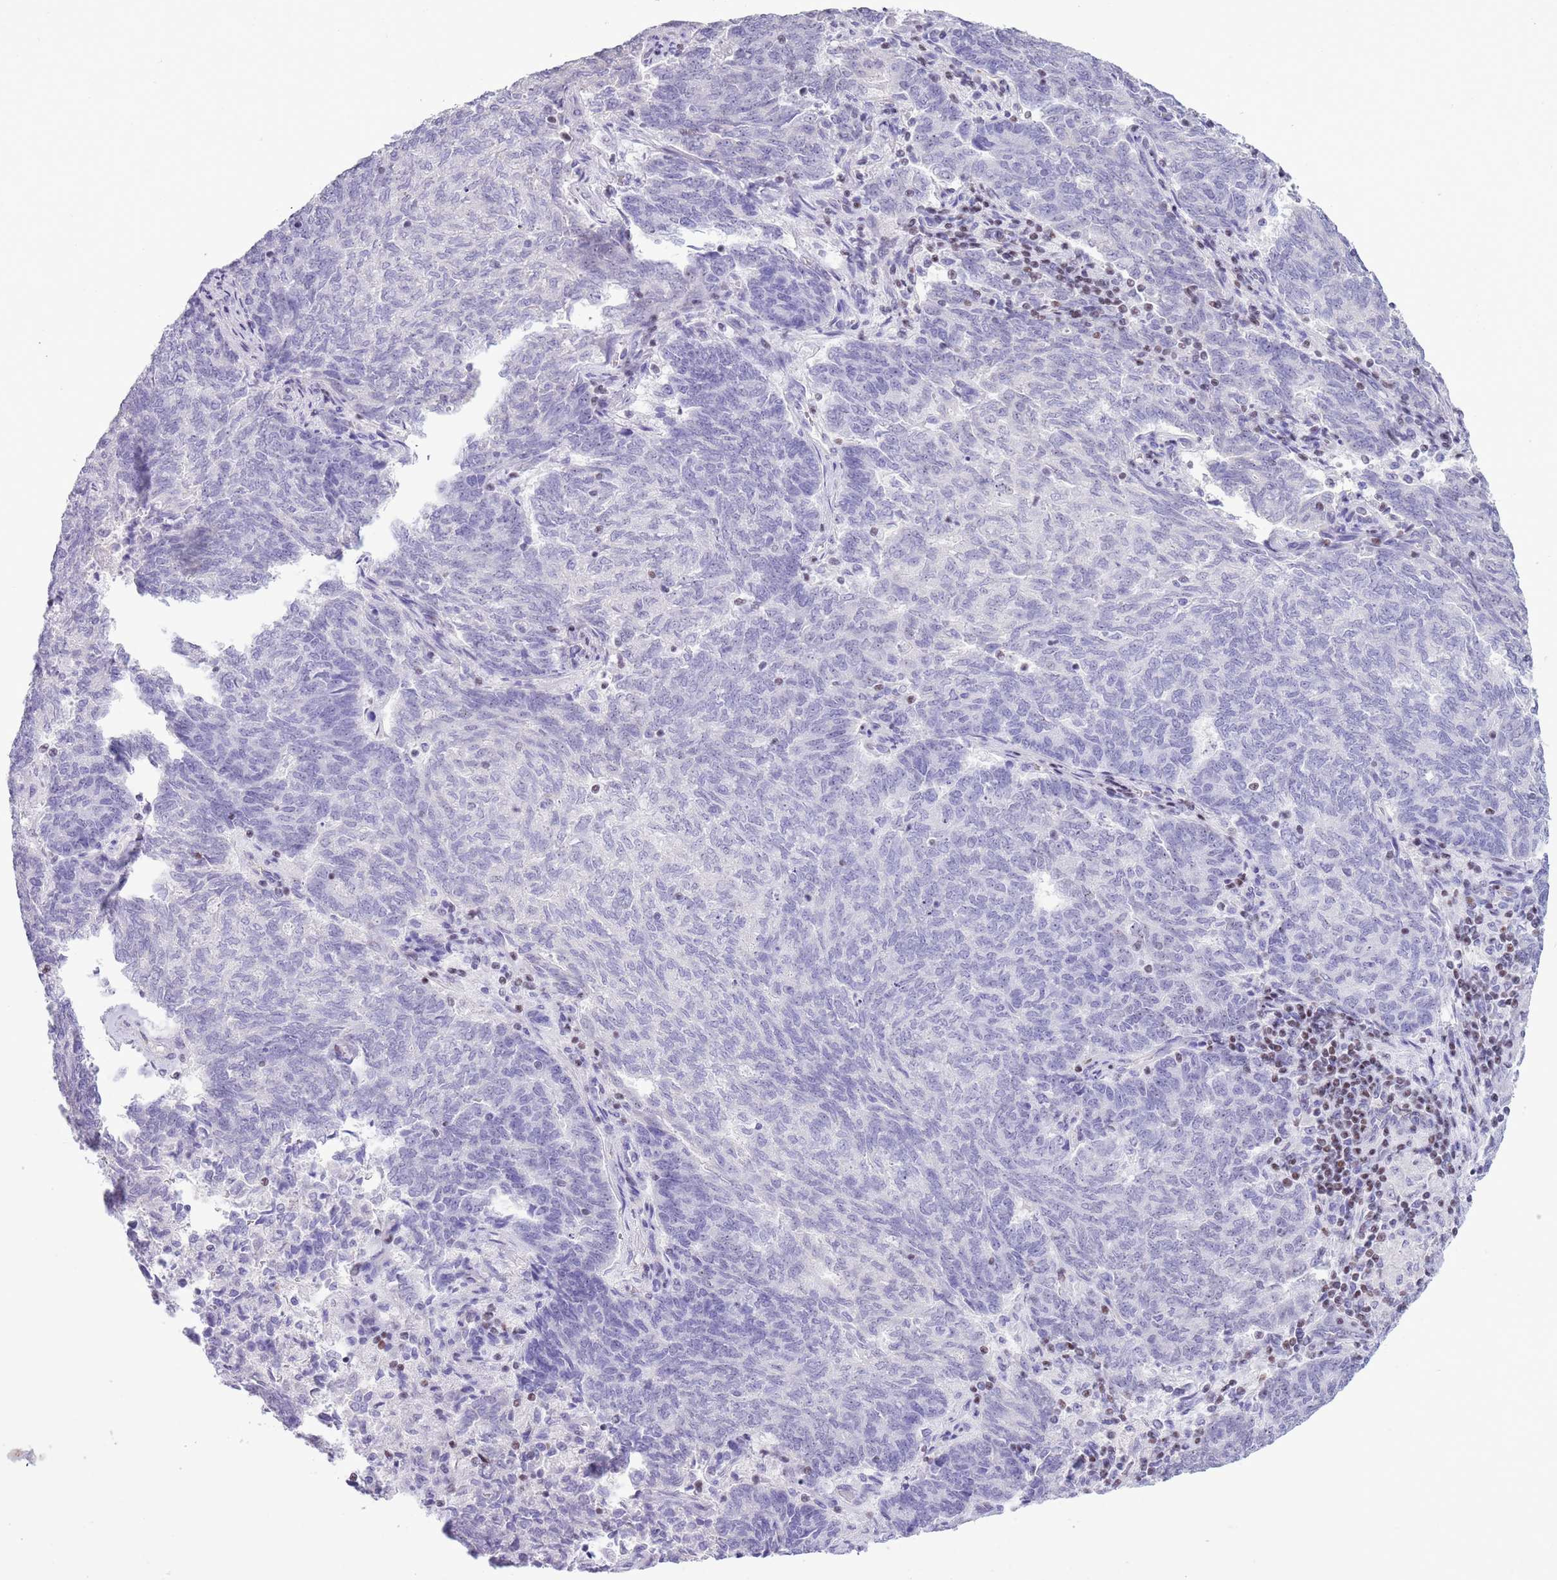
{"staining": {"intensity": "negative", "quantity": "none", "location": "none"}, "tissue": "endometrial cancer", "cell_type": "Tumor cells", "image_type": "cancer", "snomed": [{"axis": "morphology", "description": "Adenocarcinoma, NOS"}, {"axis": "topography", "description": "Endometrium"}], "caption": "IHC of human endometrial cancer (adenocarcinoma) shows no expression in tumor cells.", "gene": "BCL11B", "patient": {"sex": "female", "age": 80}}